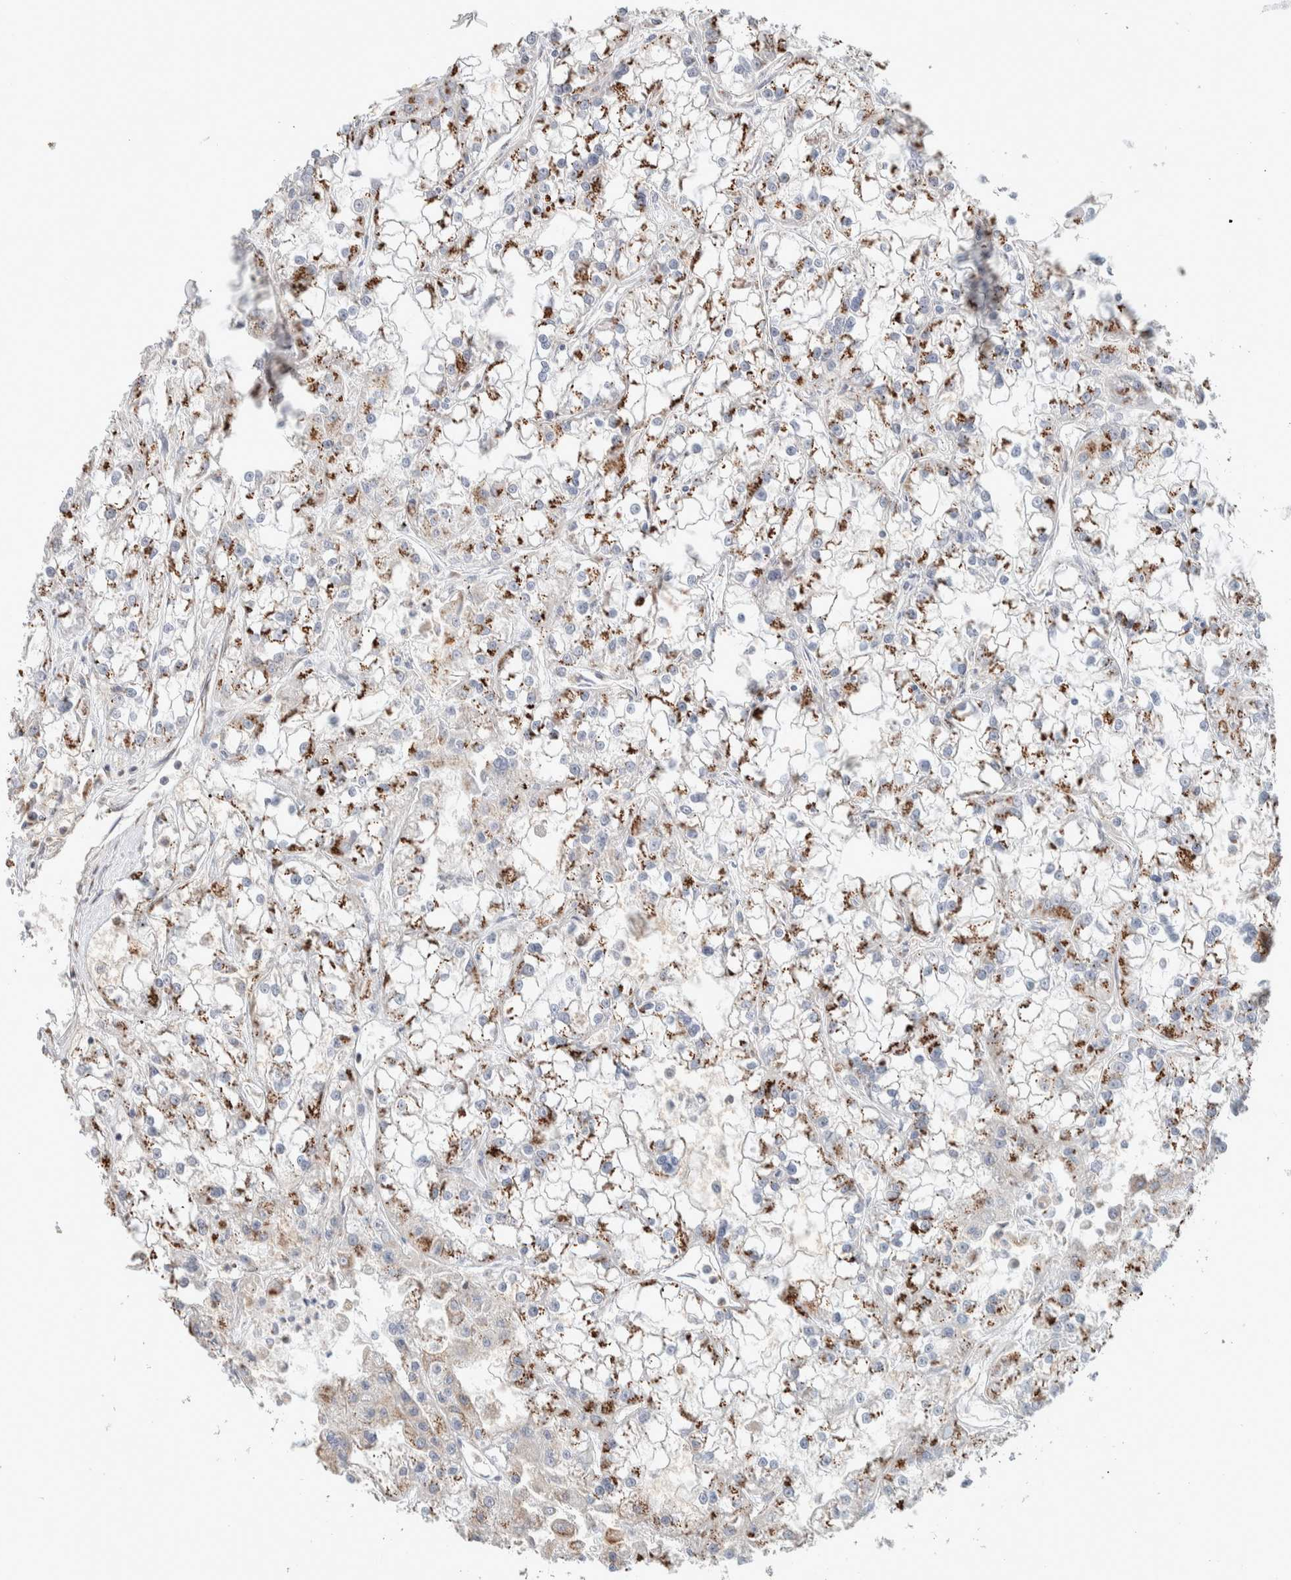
{"staining": {"intensity": "moderate", "quantity": ">75%", "location": "cytoplasmic/membranous"}, "tissue": "renal cancer", "cell_type": "Tumor cells", "image_type": "cancer", "snomed": [{"axis": "morphology", "description": "Adenocarcinoma, NOS"}, {"axis": "topography", "description": "Kidney"}], "caption": "A medium amount of moderate cytoplasmic/membranous expression is present in about >75% of tumor cells in renal cancer (adenocarcinoma) tissue.", "gene": "SLC38A10", "patient": {"sex": "female", "age": 52}}